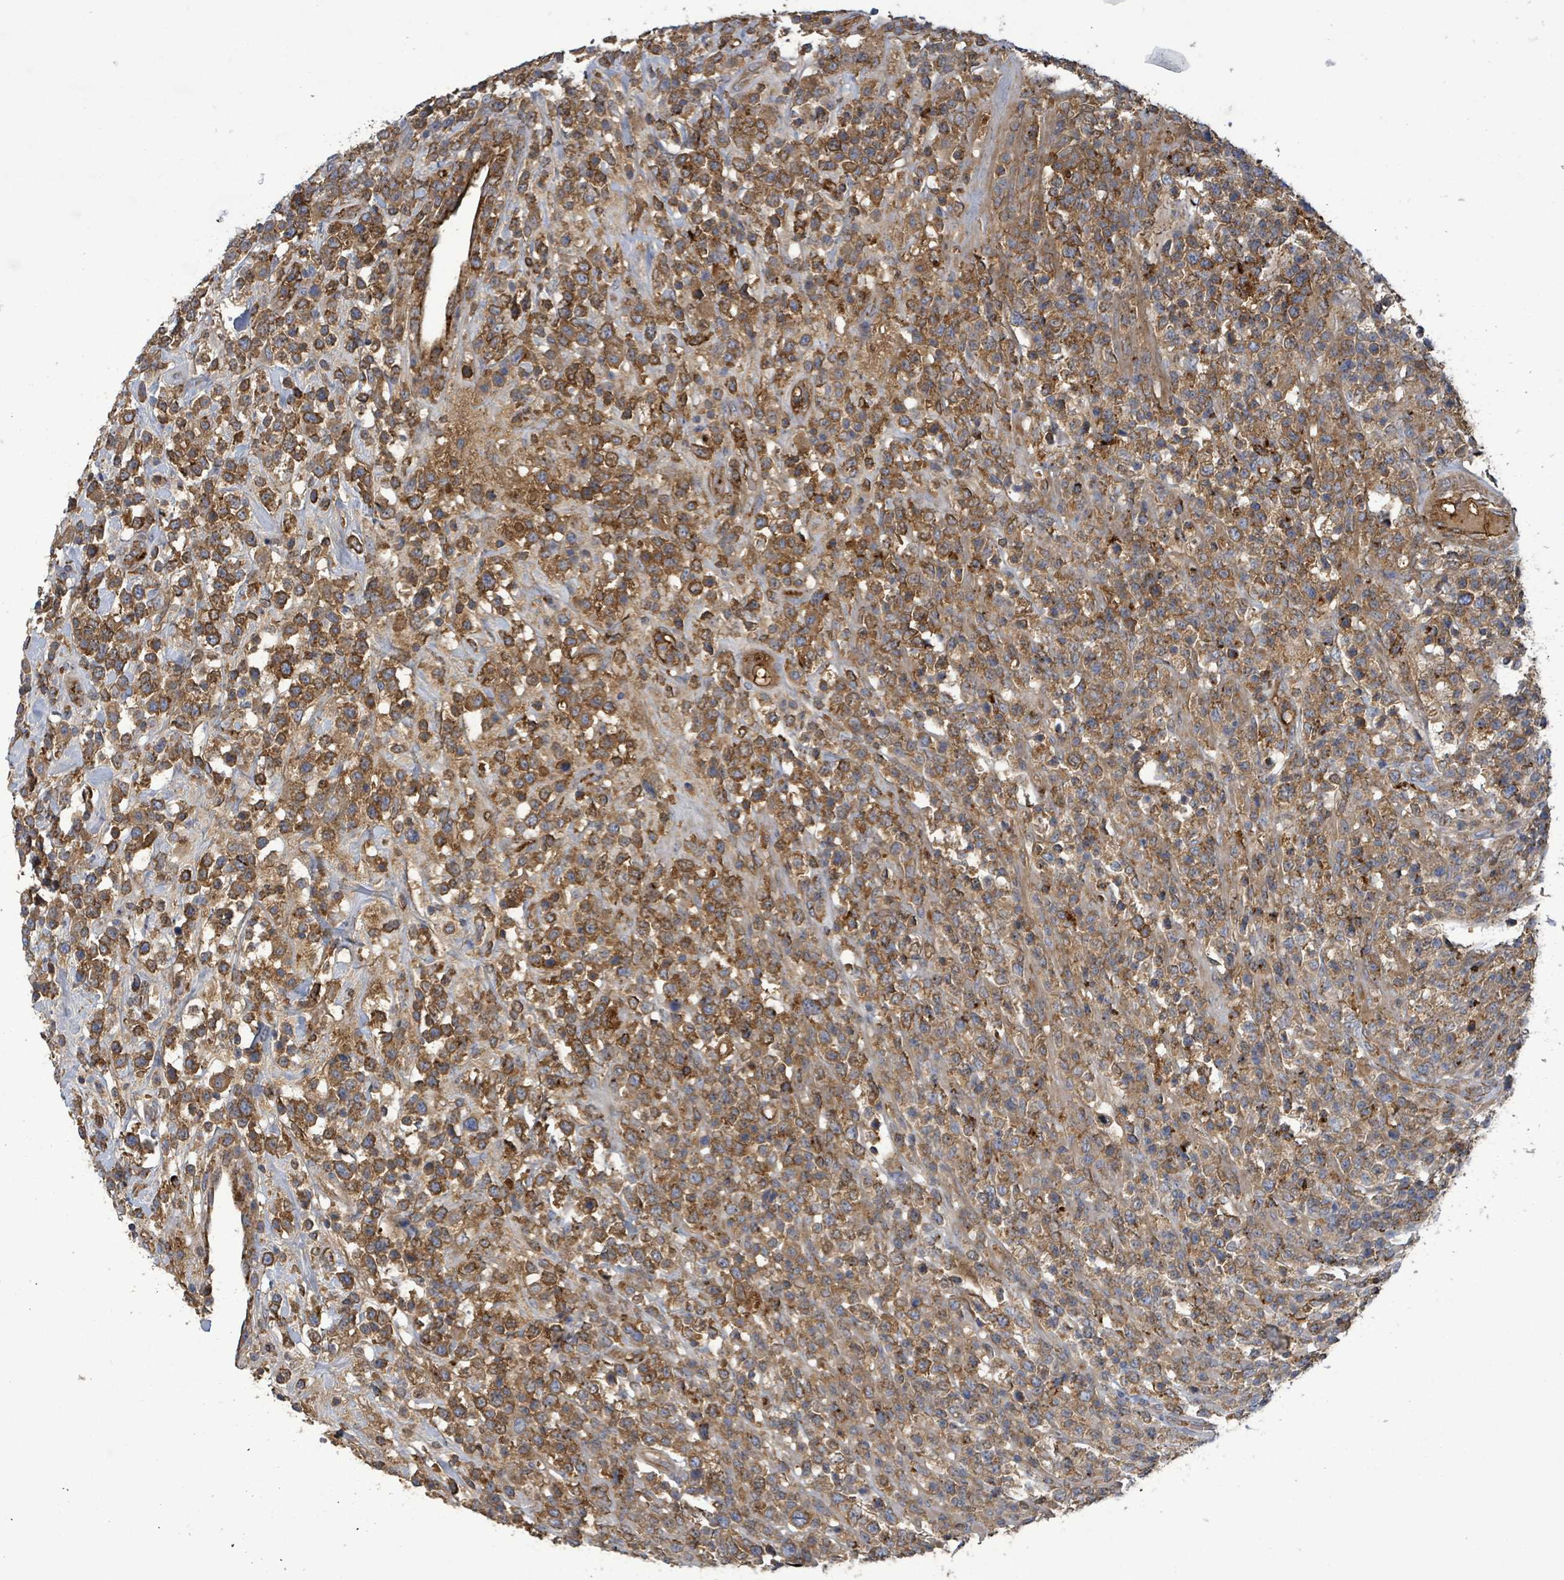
{"staining": {"intensity": "moderate", "quantity": ">75%", "location": "cytoplasmic/membranous"}, "tissue": "lymphoma", "cell_type": "Tumor cells", "image_type": "cancer", "snomed": [{"axis": "morphology", "description": "Malignant lymphoma, non-Hodgkin's type, High grade"}, {"axis": "topography", "description": "Colon"}], "caption": "This photomicrograph displays immunohistochemistry staining of malignant lymphoma, non-Hodgkin's type (high-grade), with medium moderate cytoplasmic/membranous positivity in approximately >75% of tumor cells.", "gene": "PLAAT1", "patient": {"sex": "female", "age": 53}}